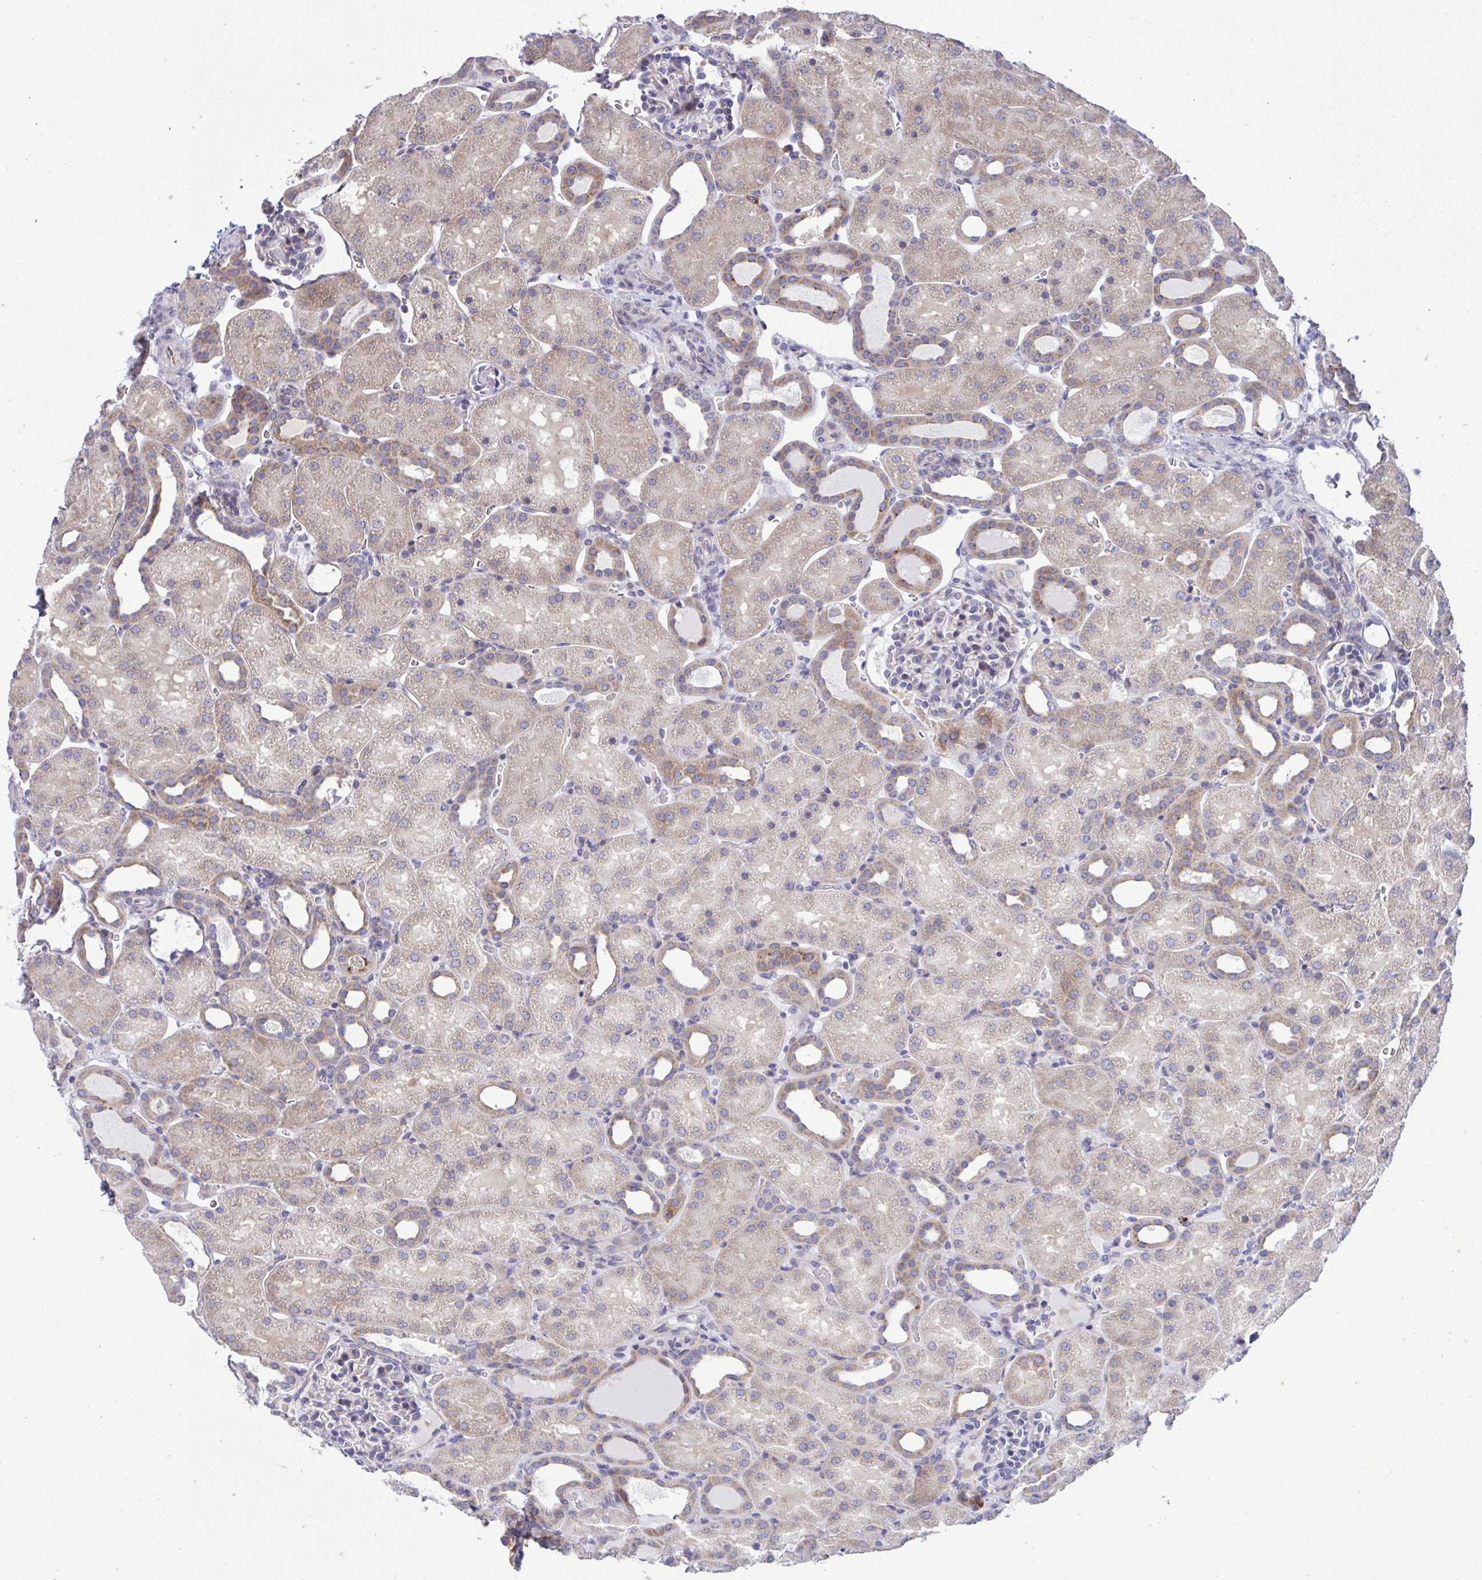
{"staining": {"intensity": "moderate", "quantity": "<25%", "location": "cytoplasmic/membranous"}, "tissue": "kidney", "cell_type": "Cells in glomeruli", "image_type": "normal", "snomed": [{"axis": "morphology", "description": "Normal tissue, NOS"}, {"axis": "topography", "description": "Kidney"}], "caption": "Immunohistochemistry (IHC) staining of normal kidney, which displays low levels of moderate cytoplasmic/membranous expression in approximately <25% of cells in glomeruli indicating moderate cytoplasmic/membranous protein staining. The staining was performed using DAB (brown) for protein detection and nuclei were counterstained in hematoxylin (blue).", "gene": "RPS15", "patient": {"sex": "male", "age": 2}}